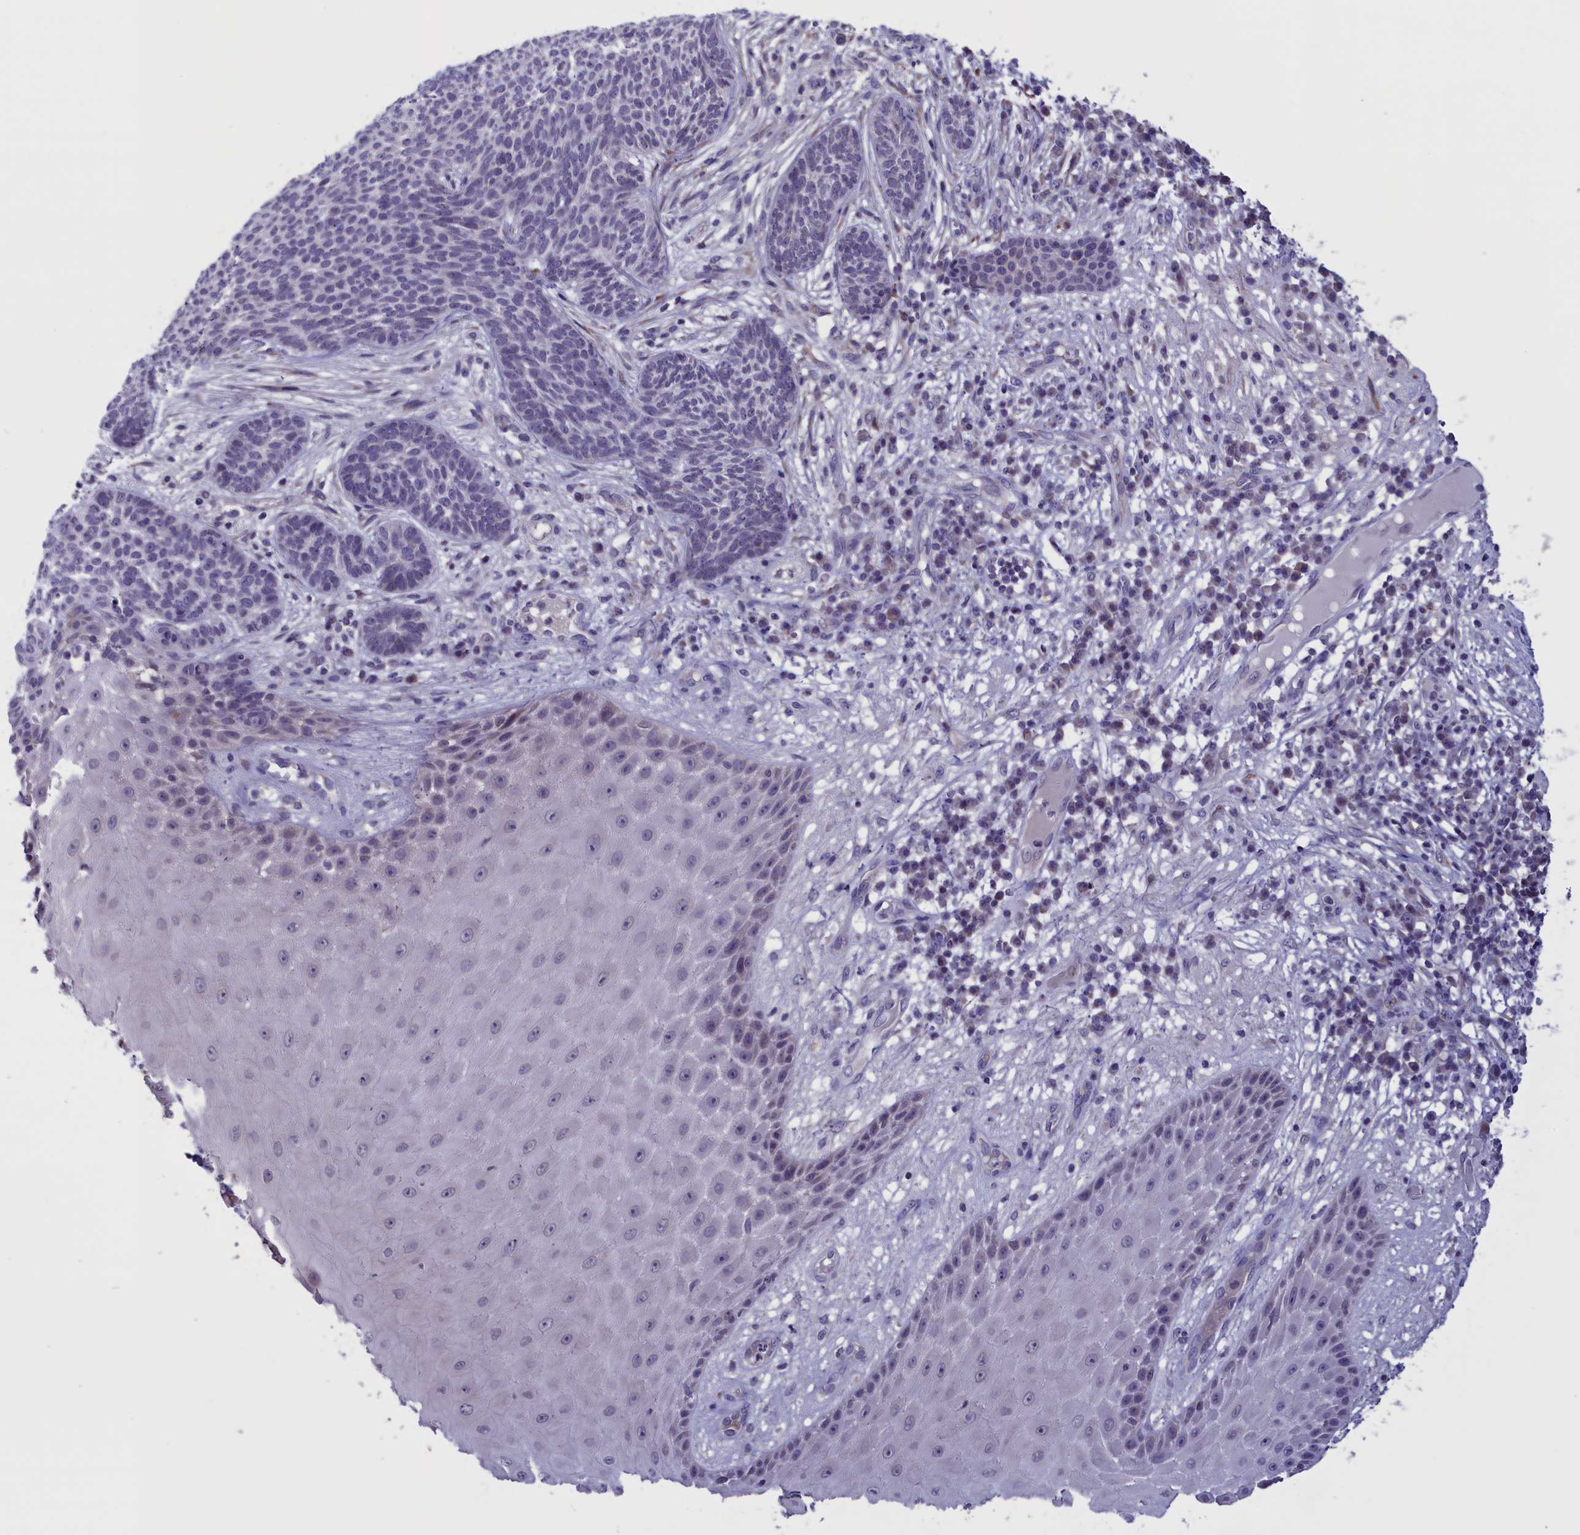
{"staining": {"intensity": "negative", "quantity": "none", "location": "none"}, "tissue": "skin cancer", "cell_type": "Tumor cells", "image_type": "cancer", "snomed": [{"axis": "morphology", "description": "Normal tissue, NOS"}, {"axis": "morphology", "description": "Basal cell carcinoma"}, {"axis": "topography", "description": "Skin"}], "caption": "Tumor cells are negative for brown protein staining in basal cell carcinoma (skin). (Immunohistochemistry, brightfield microscopy, high magnification).", "gene": "PARS2", "patient": {"sex": "male", "age": 64}}